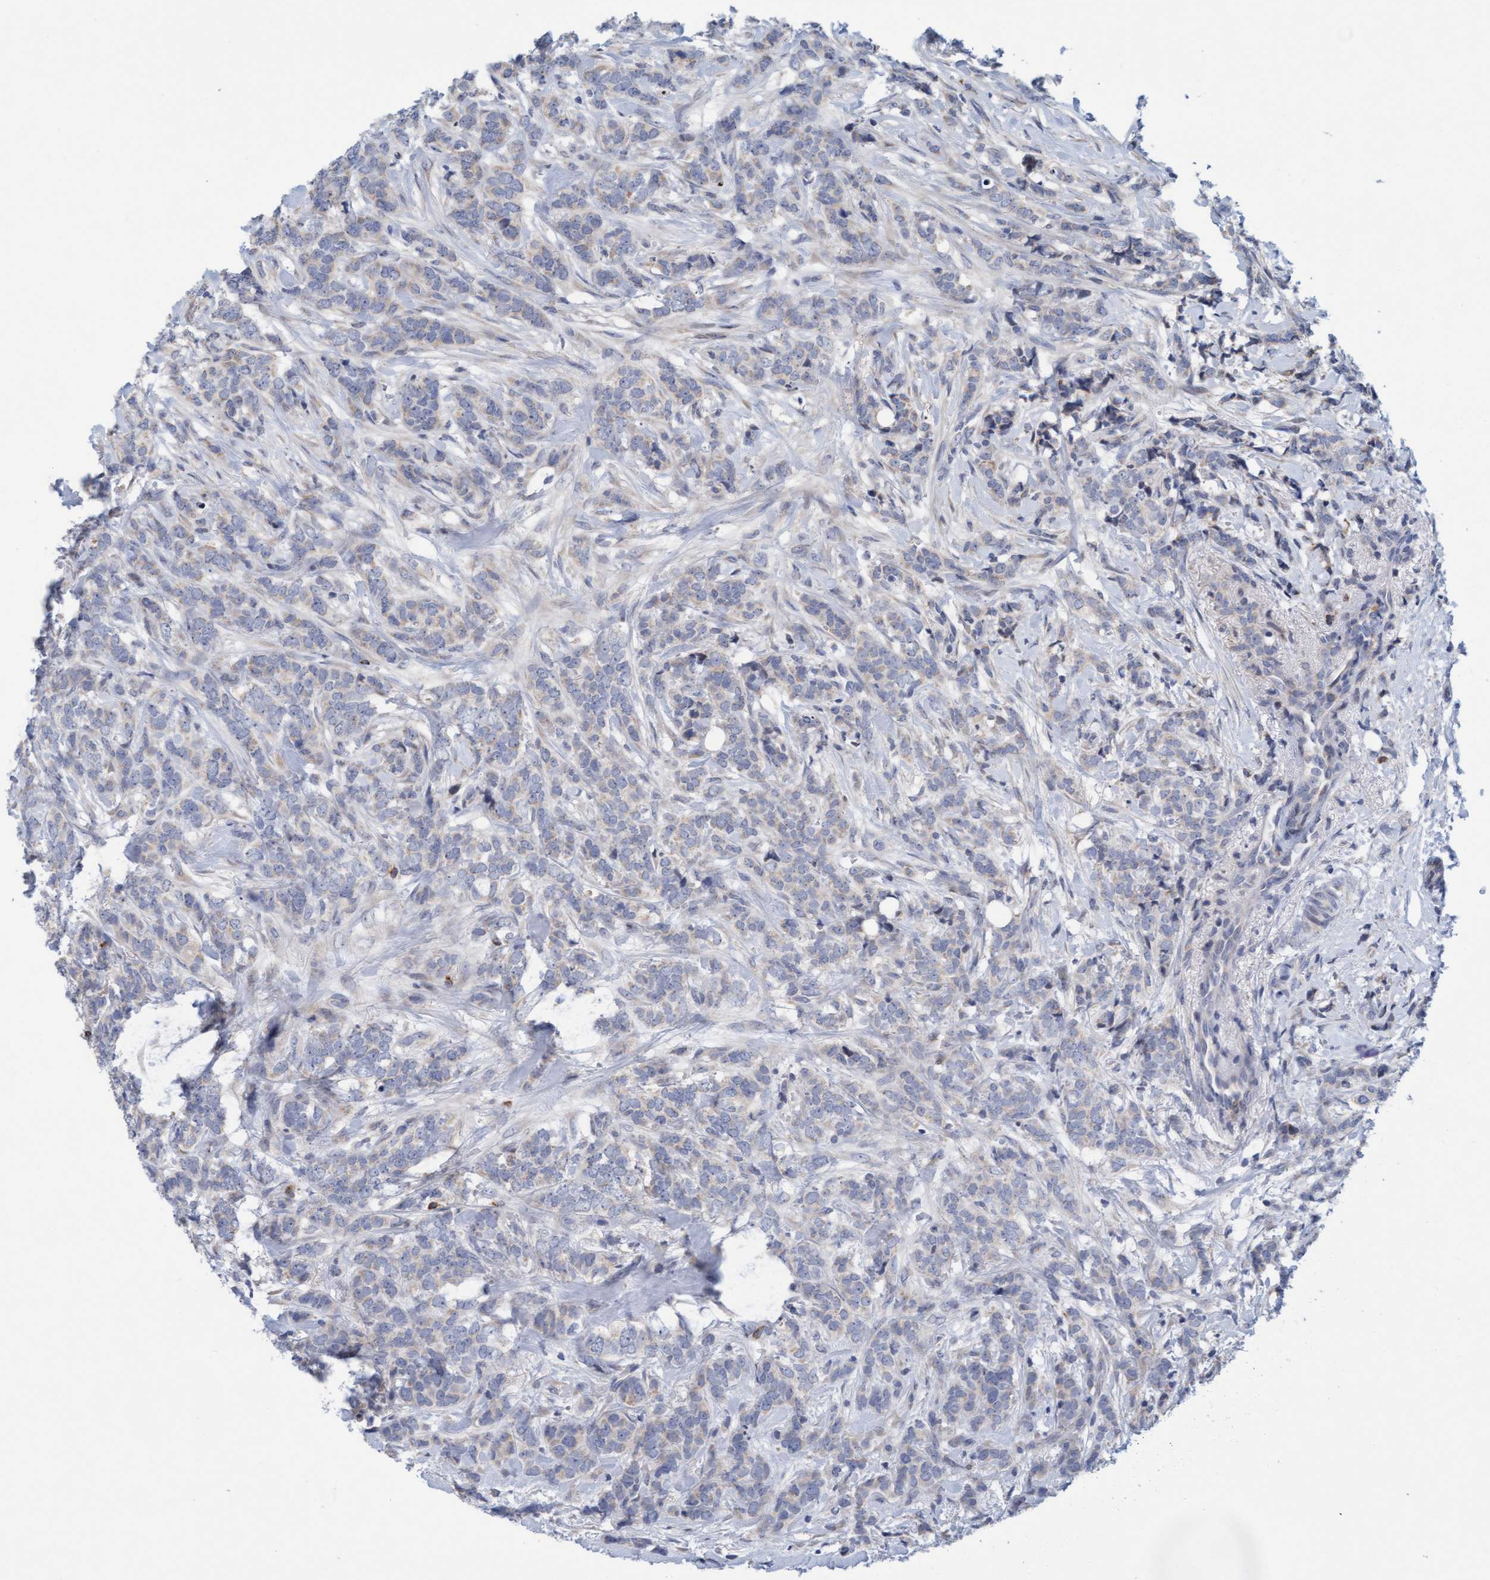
{"staining": {"intensity": "negative", "quantity": "none", "location": "none"}, "tissue": "breast cancer", "cell_type": "Tumor cells", "image_type": "cancer", "snomed": [{"axis": "morphology", "description": "Lobular carcinoma"}, {"axis": "topography", "description": "Skin"}, {"axis": "topography", "description": "Breast"}], "caption": "Human breast cancer stained for a protein using immunohistochemistry shows no expression in tumor cells.", "gene": "ZC3H3", "patient": {"sex": "female", "age": 46}}